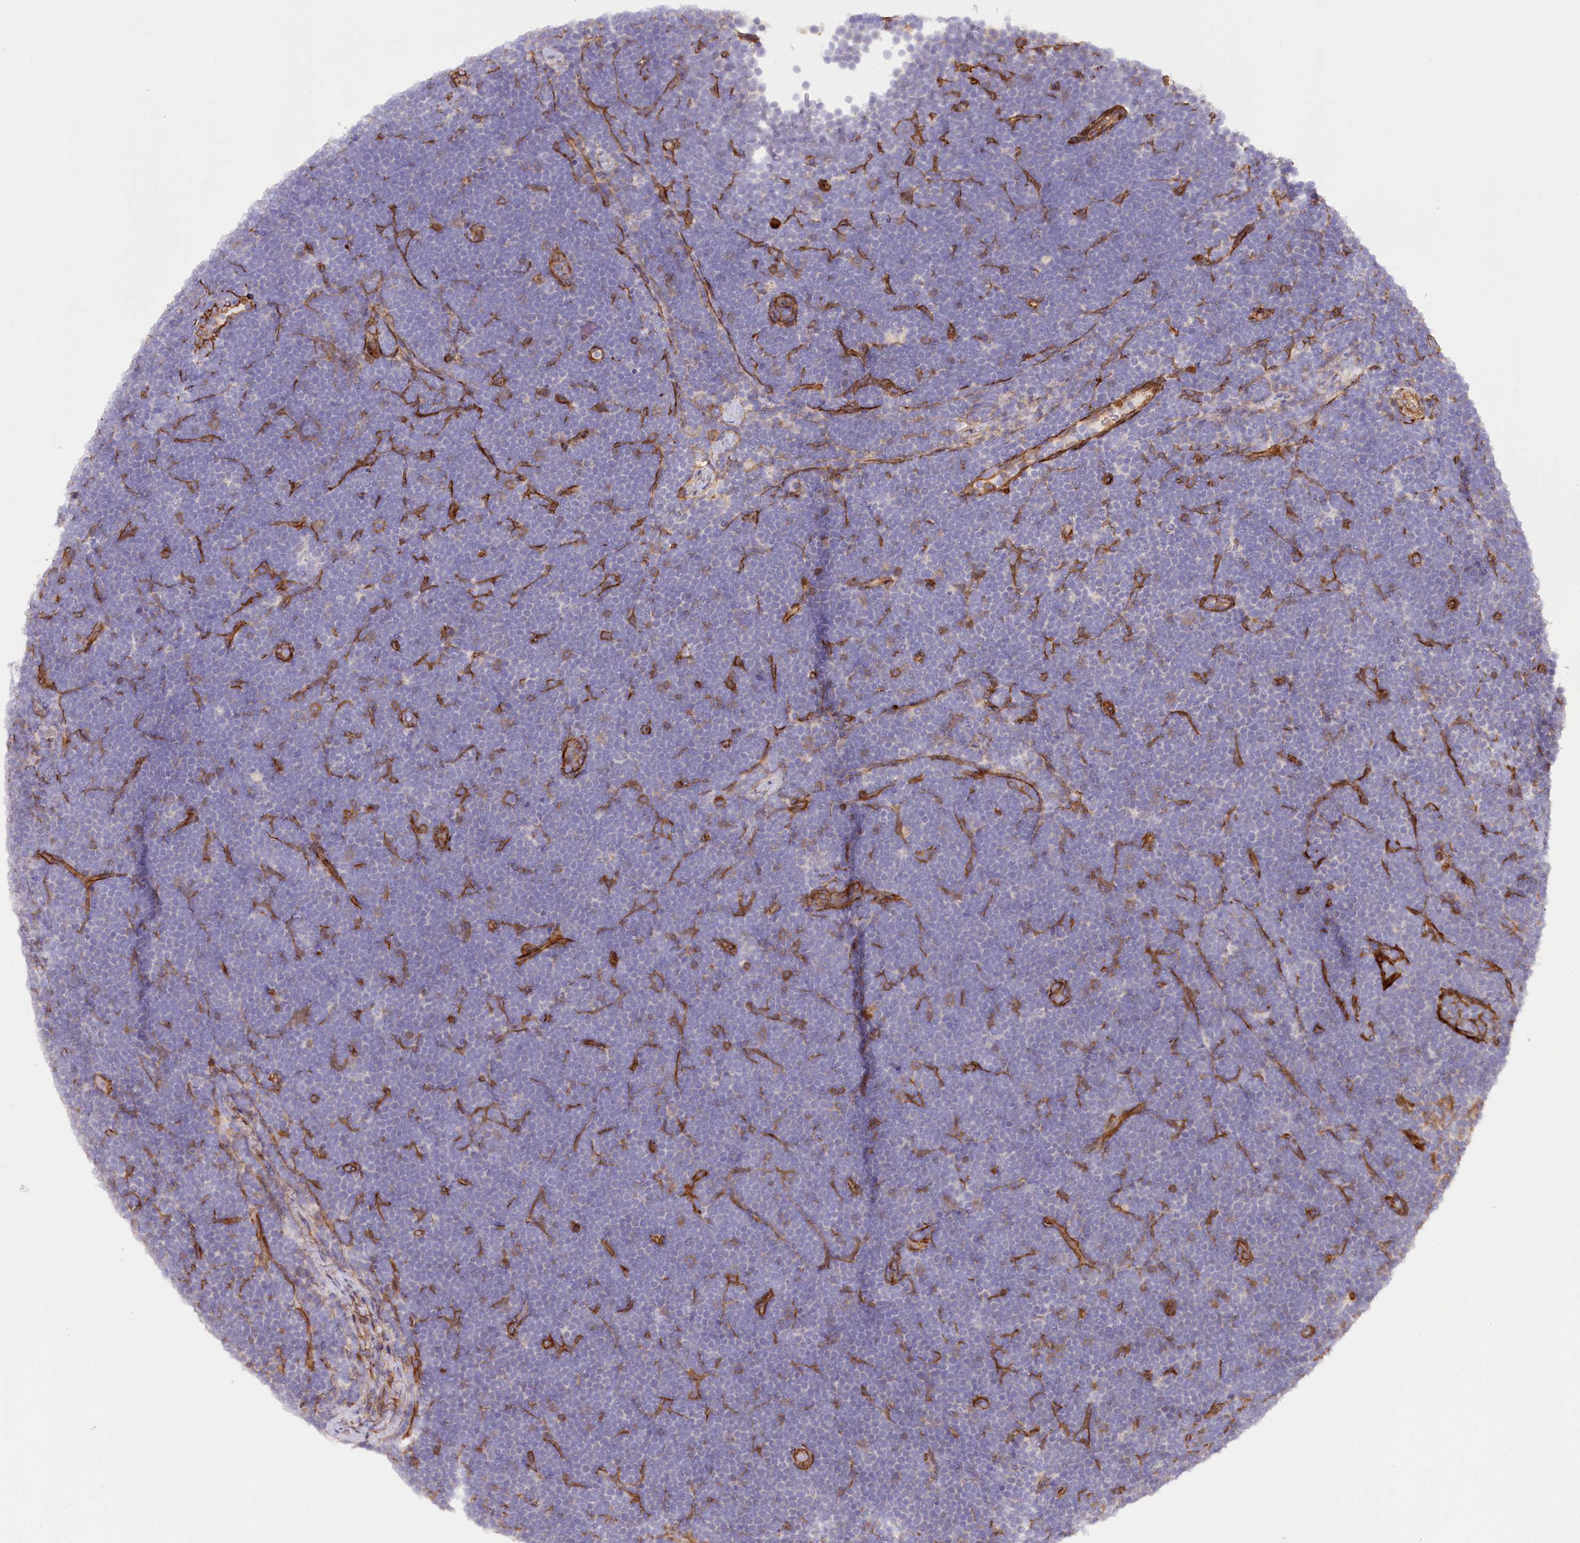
{"staining": {"intensity": "negative", "quantity": "none", "location": "none"}, "tissue": "lymphoma", "cell_type": "Tumor cells", "image_type": "cancer", "snomed": [{"axis": "morphology", "description": "Malignant lymphoma, non-Hodgkin's type, High grade"}, {"axis": "topography", "description": "Lymph node"}], "caption": "An image of high-grade malignant lymphoma, non-Hodgkin's type stained for a protein demonstrates no brown staining in tumor cells. (Brightfield microscopy of DAB (3,3'-diaminobenzidine) immunohistochemistry (IHC) at high magnification).", "gene": "SYNPO2", "patient": {"sex": "male", "age": 13}}